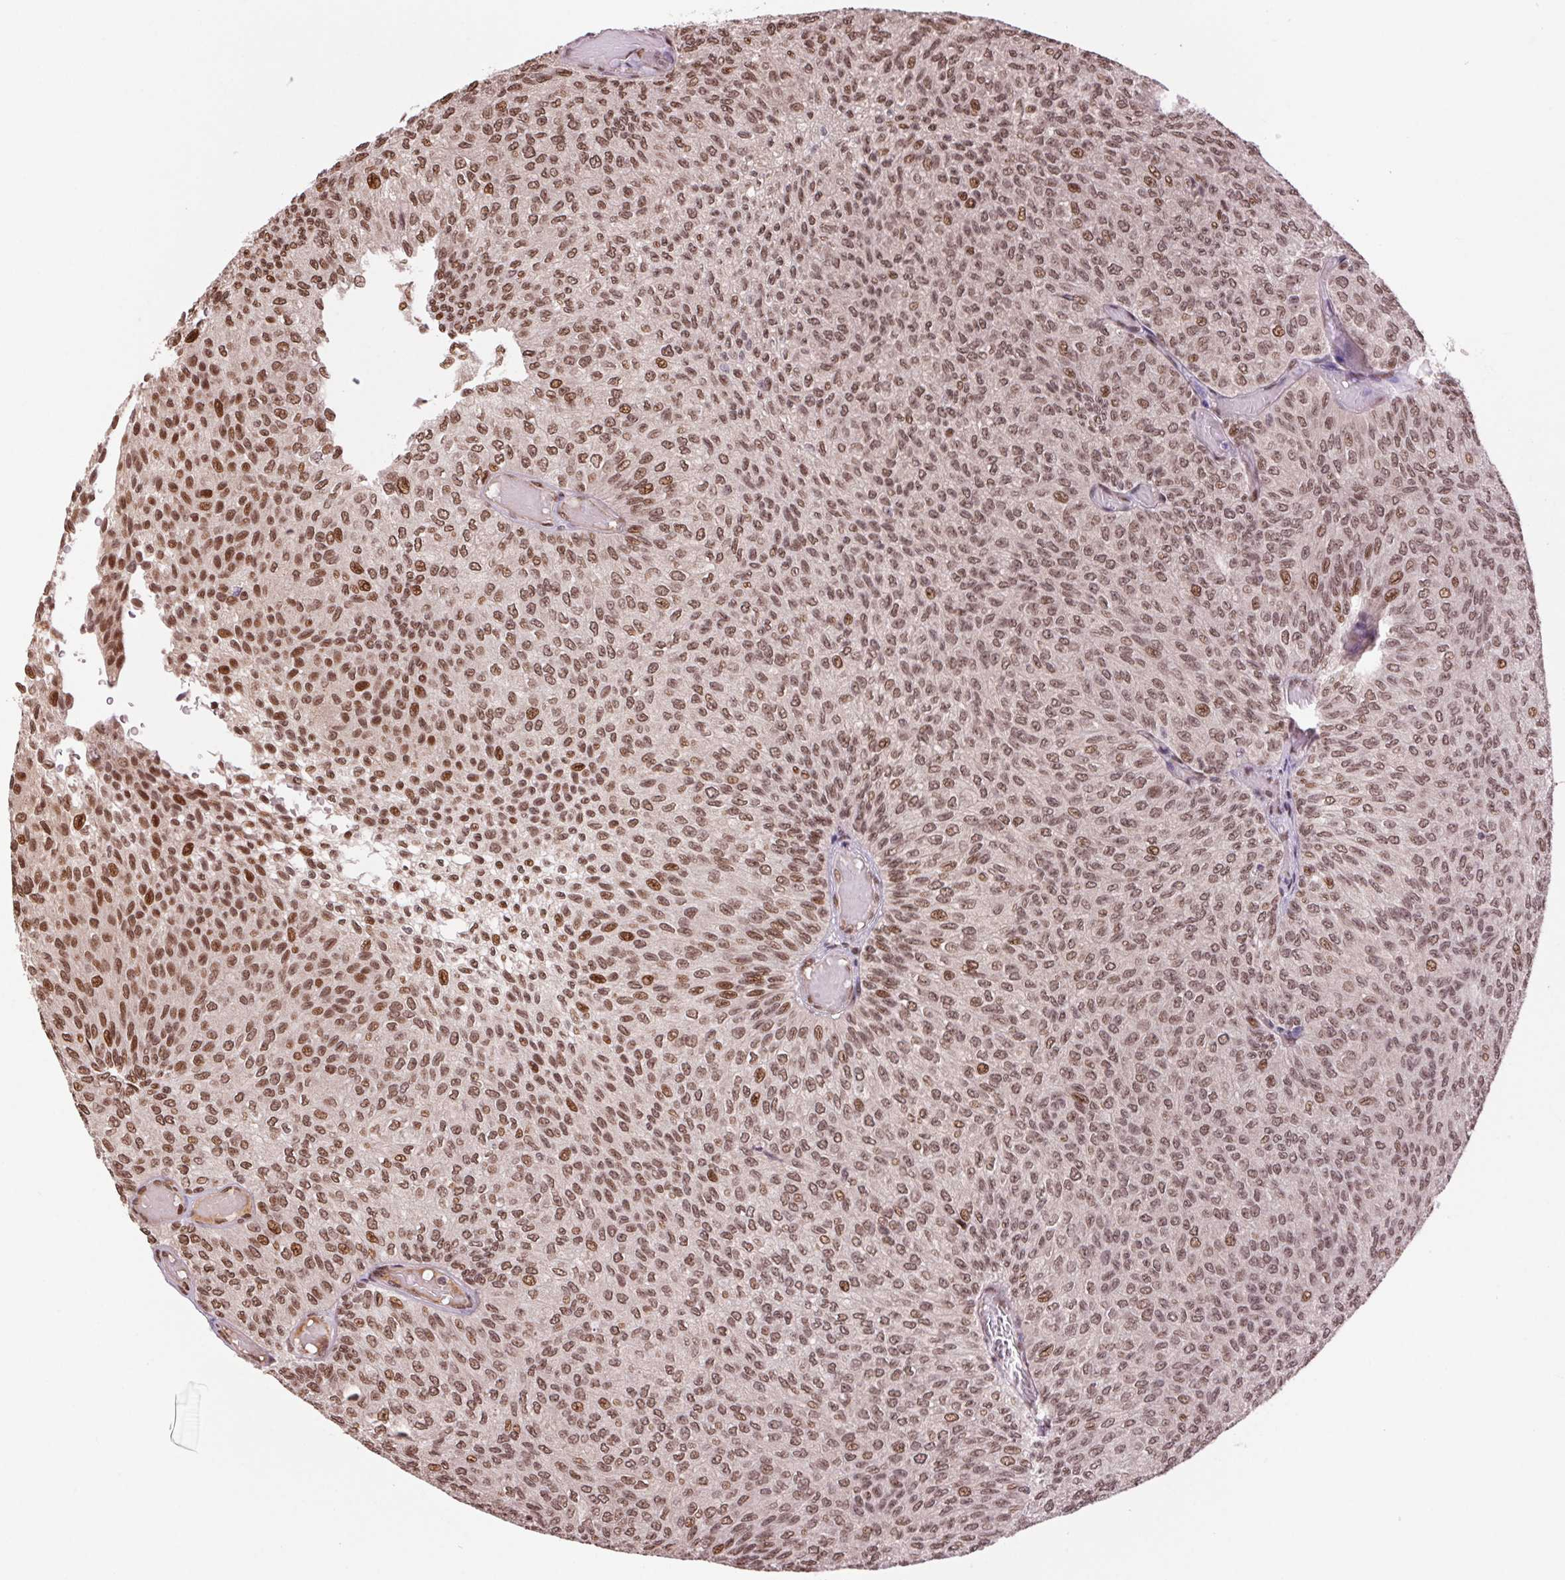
{"staining": {"intensity": "moderate", "quantity": ">75%", "location": "nuclear"}, "tissue": "urothelial cancer", "cell_type": "Tumor cells", "image_type": "cancer", "snomed": [{"axis": "morphology", "description": "Urothelial carcinoma, Low grade"}, {"axis": "topography", "description": "Urinary bladder"}], "caption": "Immunohistochemical staining of urothelial carcinoma (low-grade) displays medium levels of moderate nuclear expression in about >75% of tumor cells. (DAB (3,3'-diaminobenzidine) IHC, brown staining for protein, blue staining for nuclei).", "gene": "RAD23A", "patient": {"sex": "male", "age": 78}}